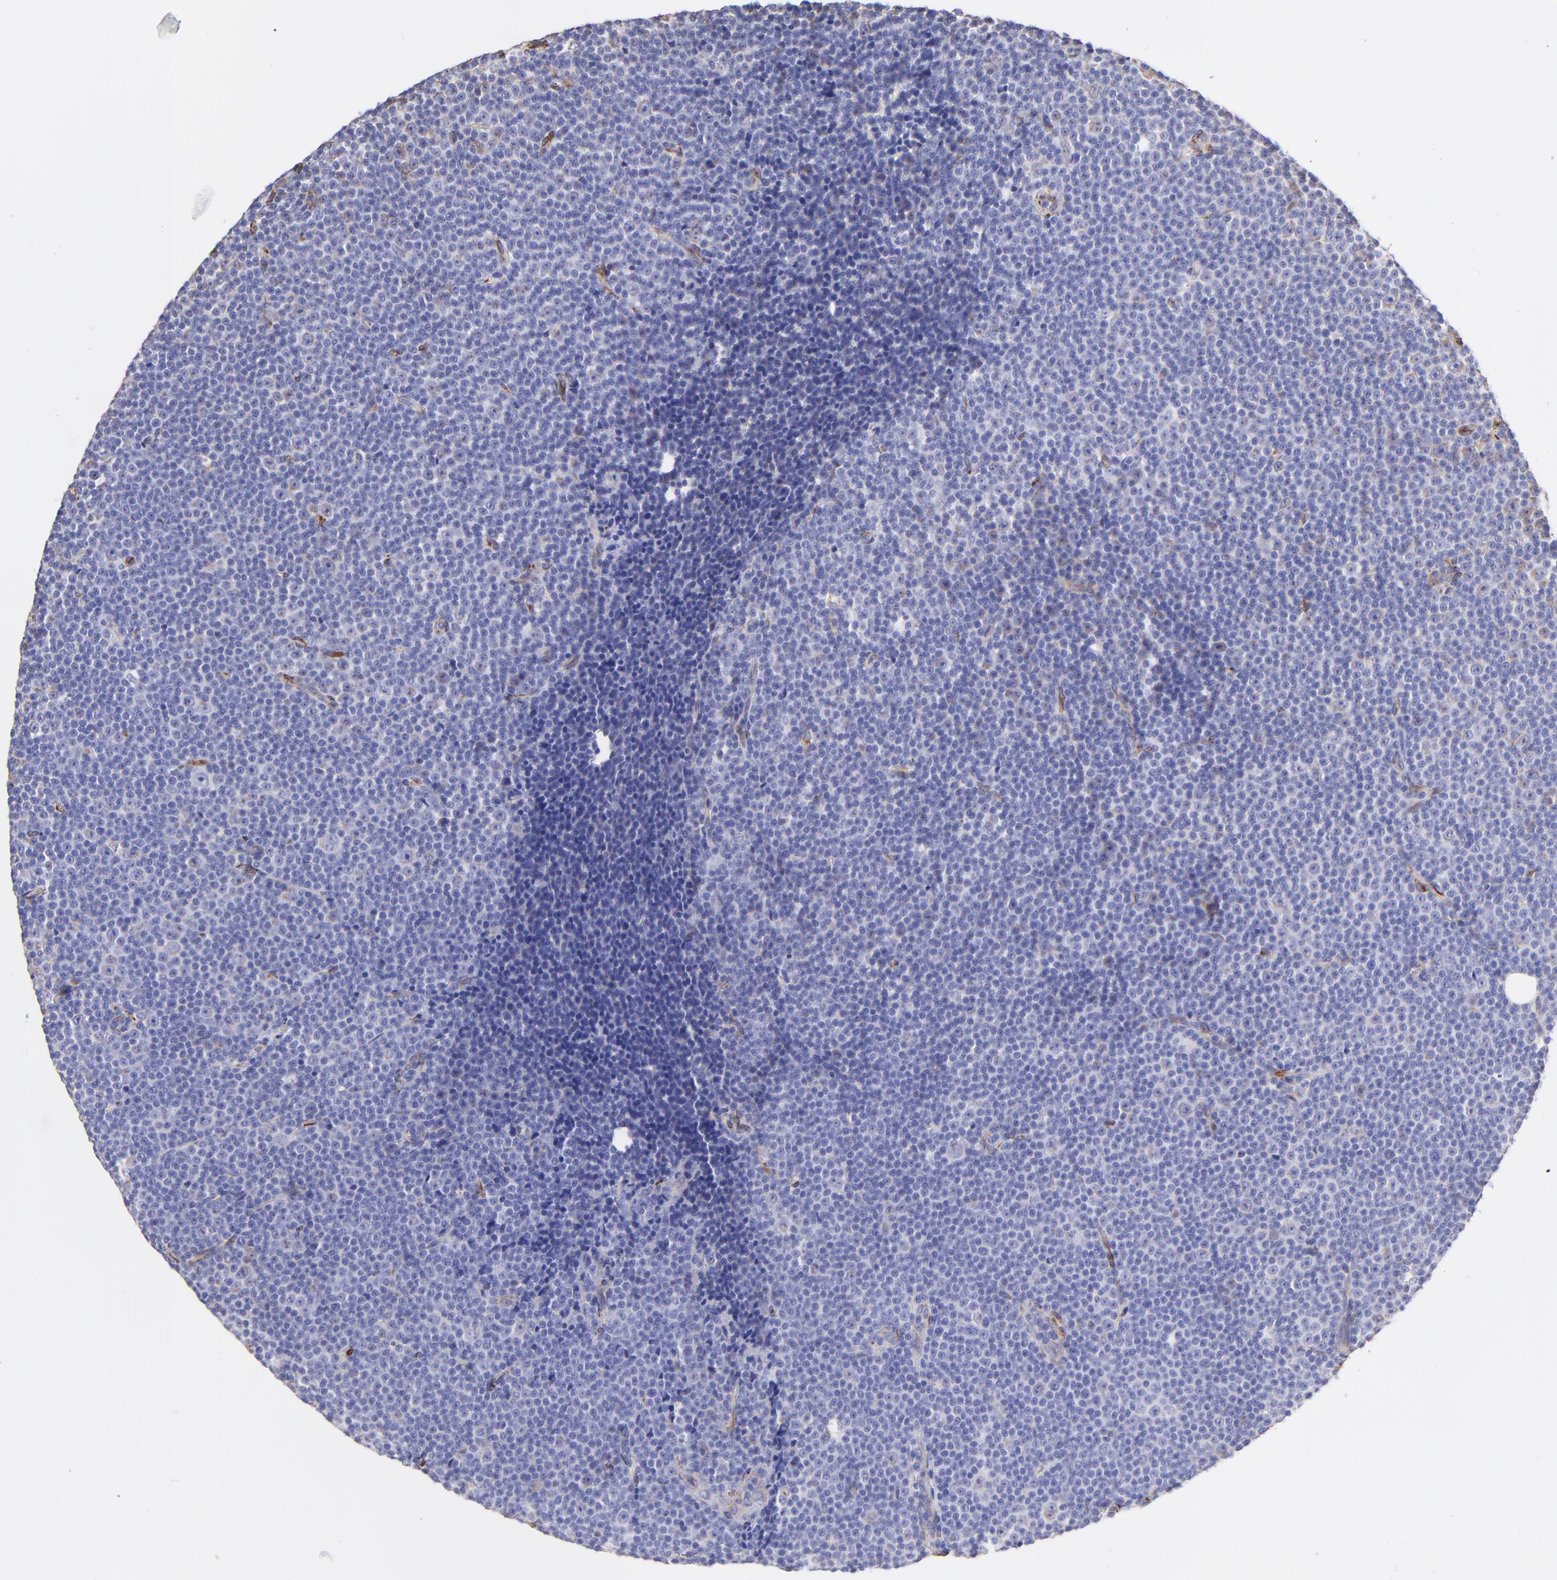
{"staining": {"intensity": "negative", "quantity": "none", "location": "none"}, "tissue": "lymphoma", "cell_type": "Tumor cells", "image_type": "cancer", "snomed": [{"axis": "morphology", "description": "Malignant lymphoma, non-Hodgkin's type, Low grade"}, {"axis": "topography", "description": "Lymph node"}], "caption": "Histopathology image shows no significant protein positivity in tumor cells of lymphoma.", "gene": "SPARC", "patient": {"sex": "female", "age": 67}}